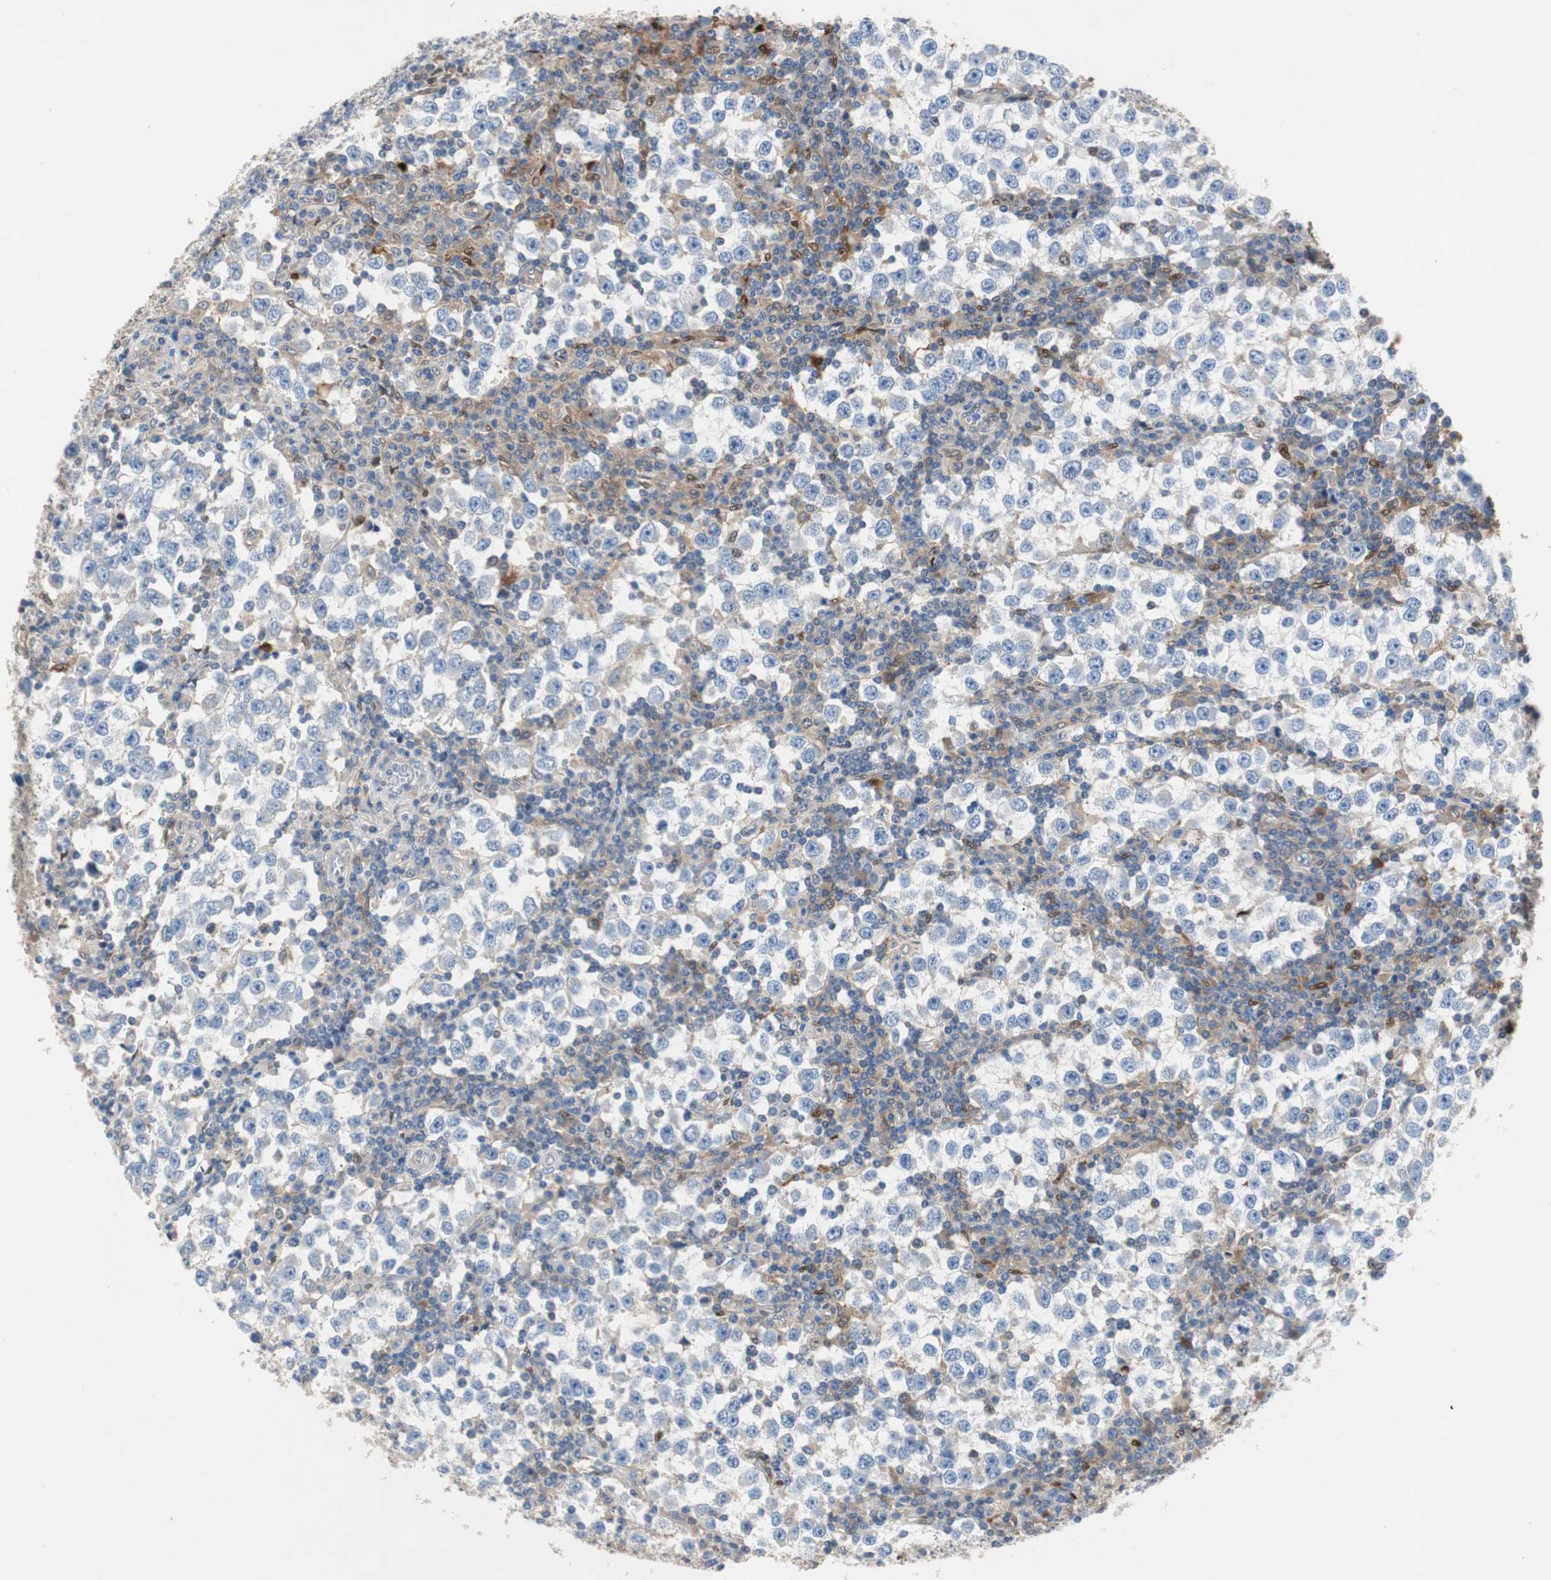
{"staining": {"intensity": "negative", "quantity": "none", "location": "none"}, "tissue": "testis cancer", "cell_type": "Tumor cells", "image_type": "cancer", "snomed": [{"axis": "morphology", "description": "Seminoma, NOS"}, {"axis": "topography", "description": "Testis"}], "caption": "Immunohistochemical staining of testis cancer (seminoma) shows no significant expression in tumor cells.", "gene": "RELB", "patient": {"sex": "male", "age": 65}}